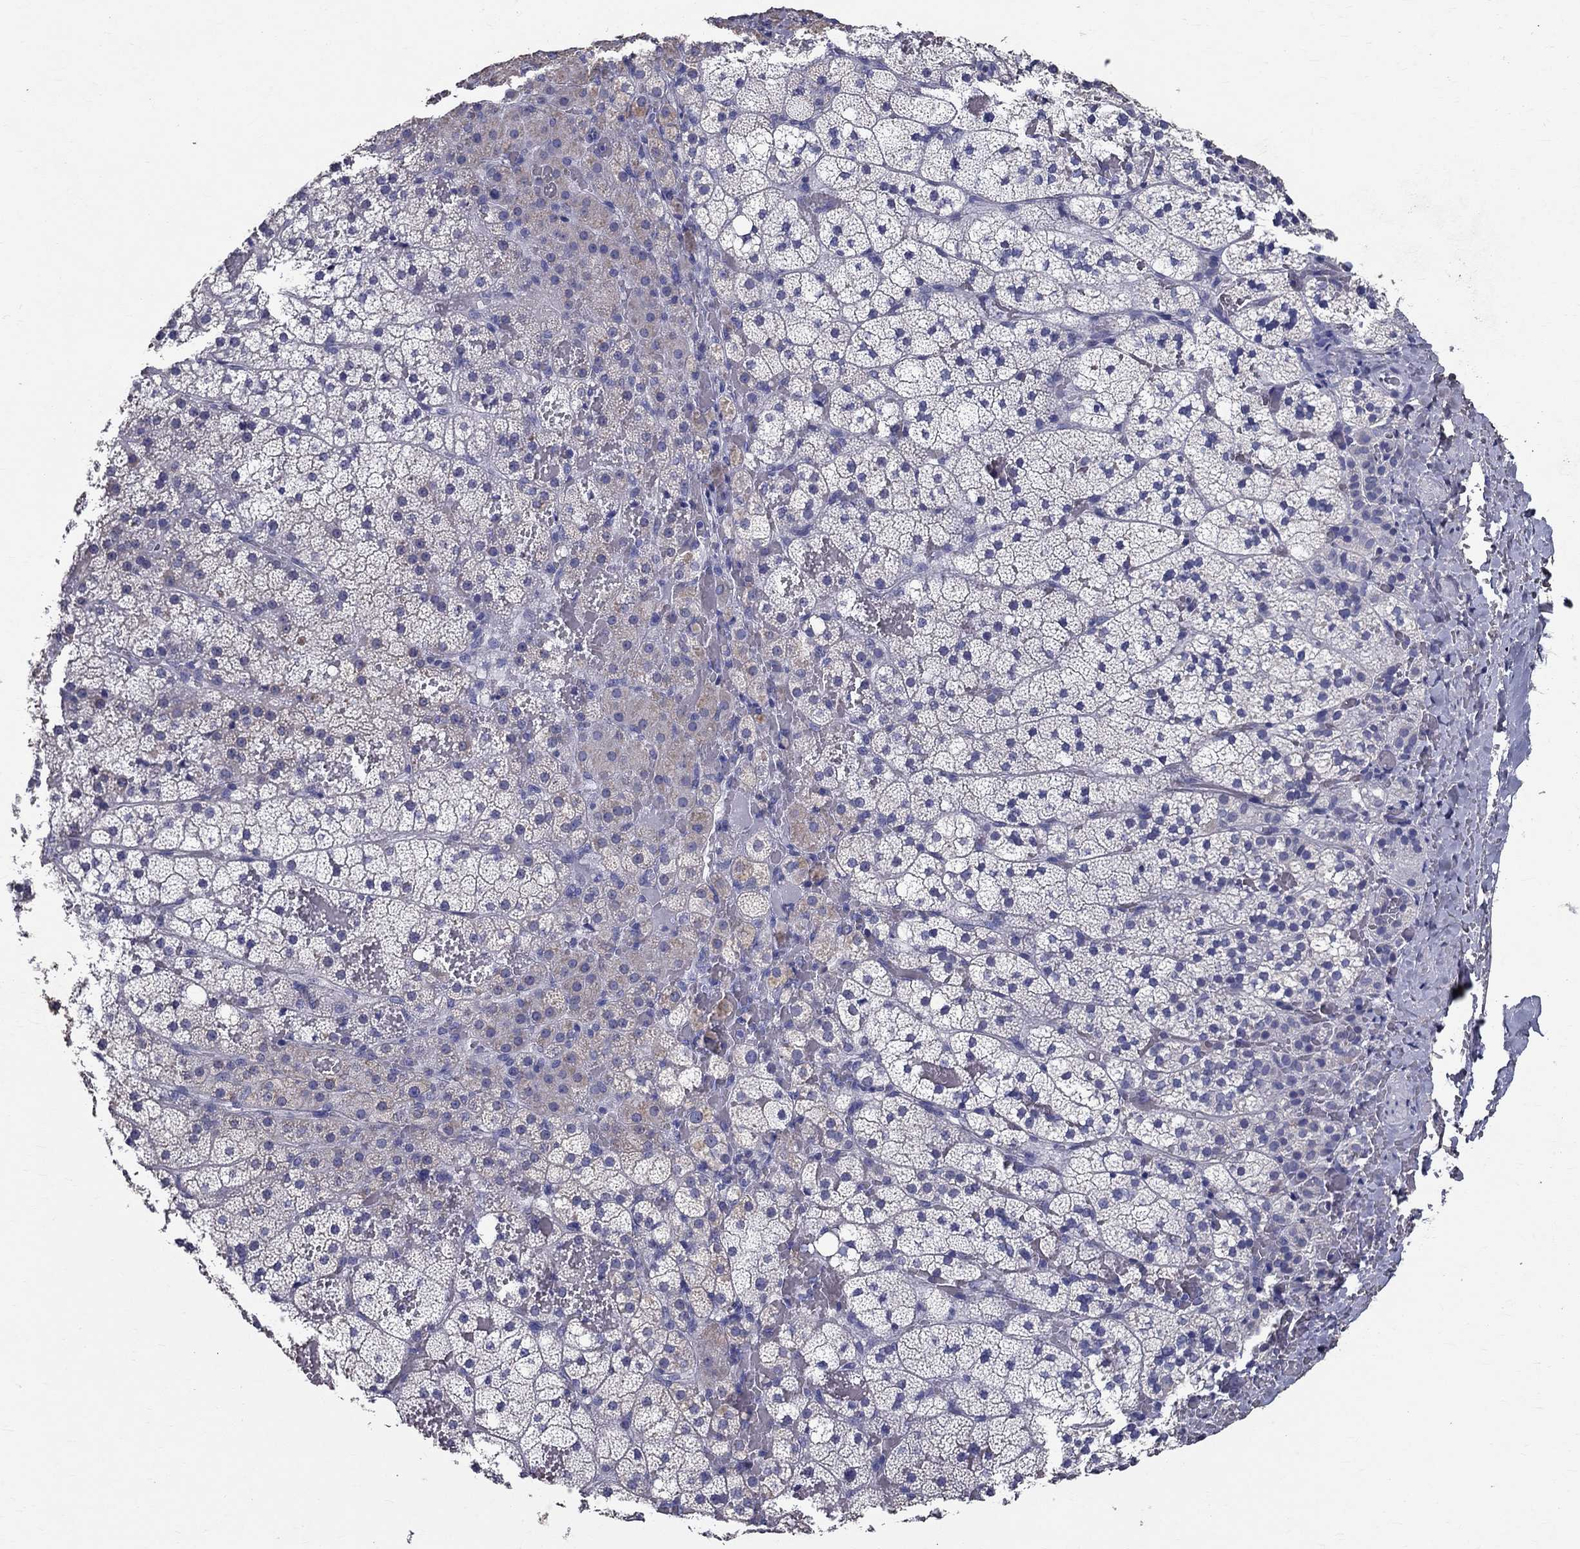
{"staining": {"intensity": "weak", "quantity": "<25%", "location": "cytoplasmic/membranous"}, "tissue": "adrenal gland", "cell_type": "Glandular cells", "image_type": "normal", "snomed": [{"axis": "morphology", "description": "Normal tissue, NOS"}, {"axis": "topography", "description": "Adrenal gland"}], "caption": "Glandular cells are negative for protein expression in unremarkable human adrenal gland. (DAB immunohistochemistry (IHC) visualized using brightfield microscopy, high magnification).", "gene": "ANXA10", "patient": {"sex": "male", "age": 53}}